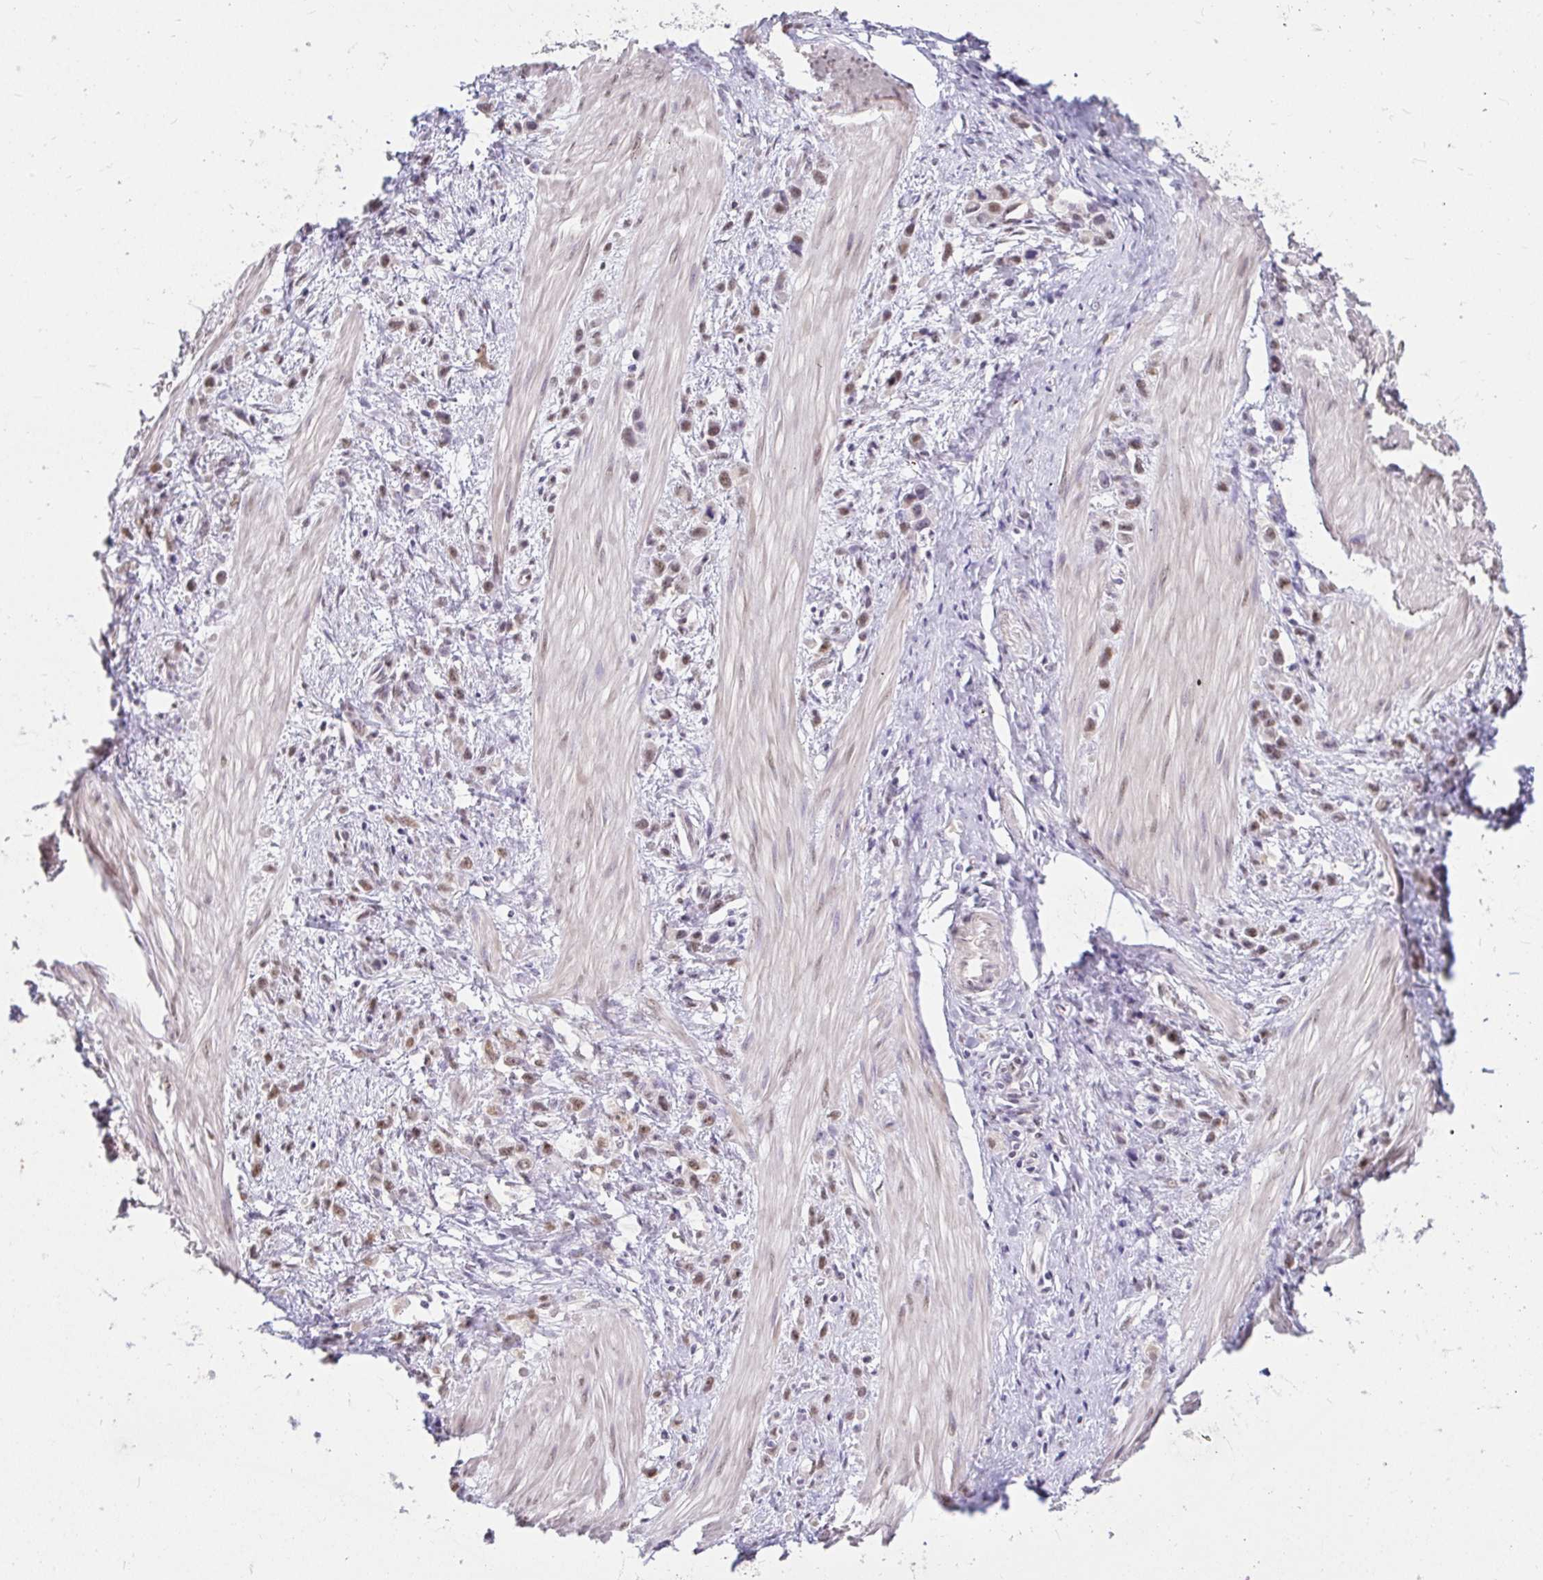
{"staining": {"intensity": "moderate", "quantity": ">75%", "location": "nuclear"}, "tissue": "stomach cancer", "cell_type": "Tumor cells", "image_type": "cancer", "snomed": [{"axis": "morphology", "description": "Adenocarcinoma, NOS"}, {"axis": "topography", "description": "Stomach"}], "caption": "Stomach cancer (adenocarcinoma) tissue demonstrates moderate nuclear expression in about >75% of tumor cells, visualized by immunohistochemistry.", "gene": "RIMS4", "patient": {"sex": "male", "age": 47}}